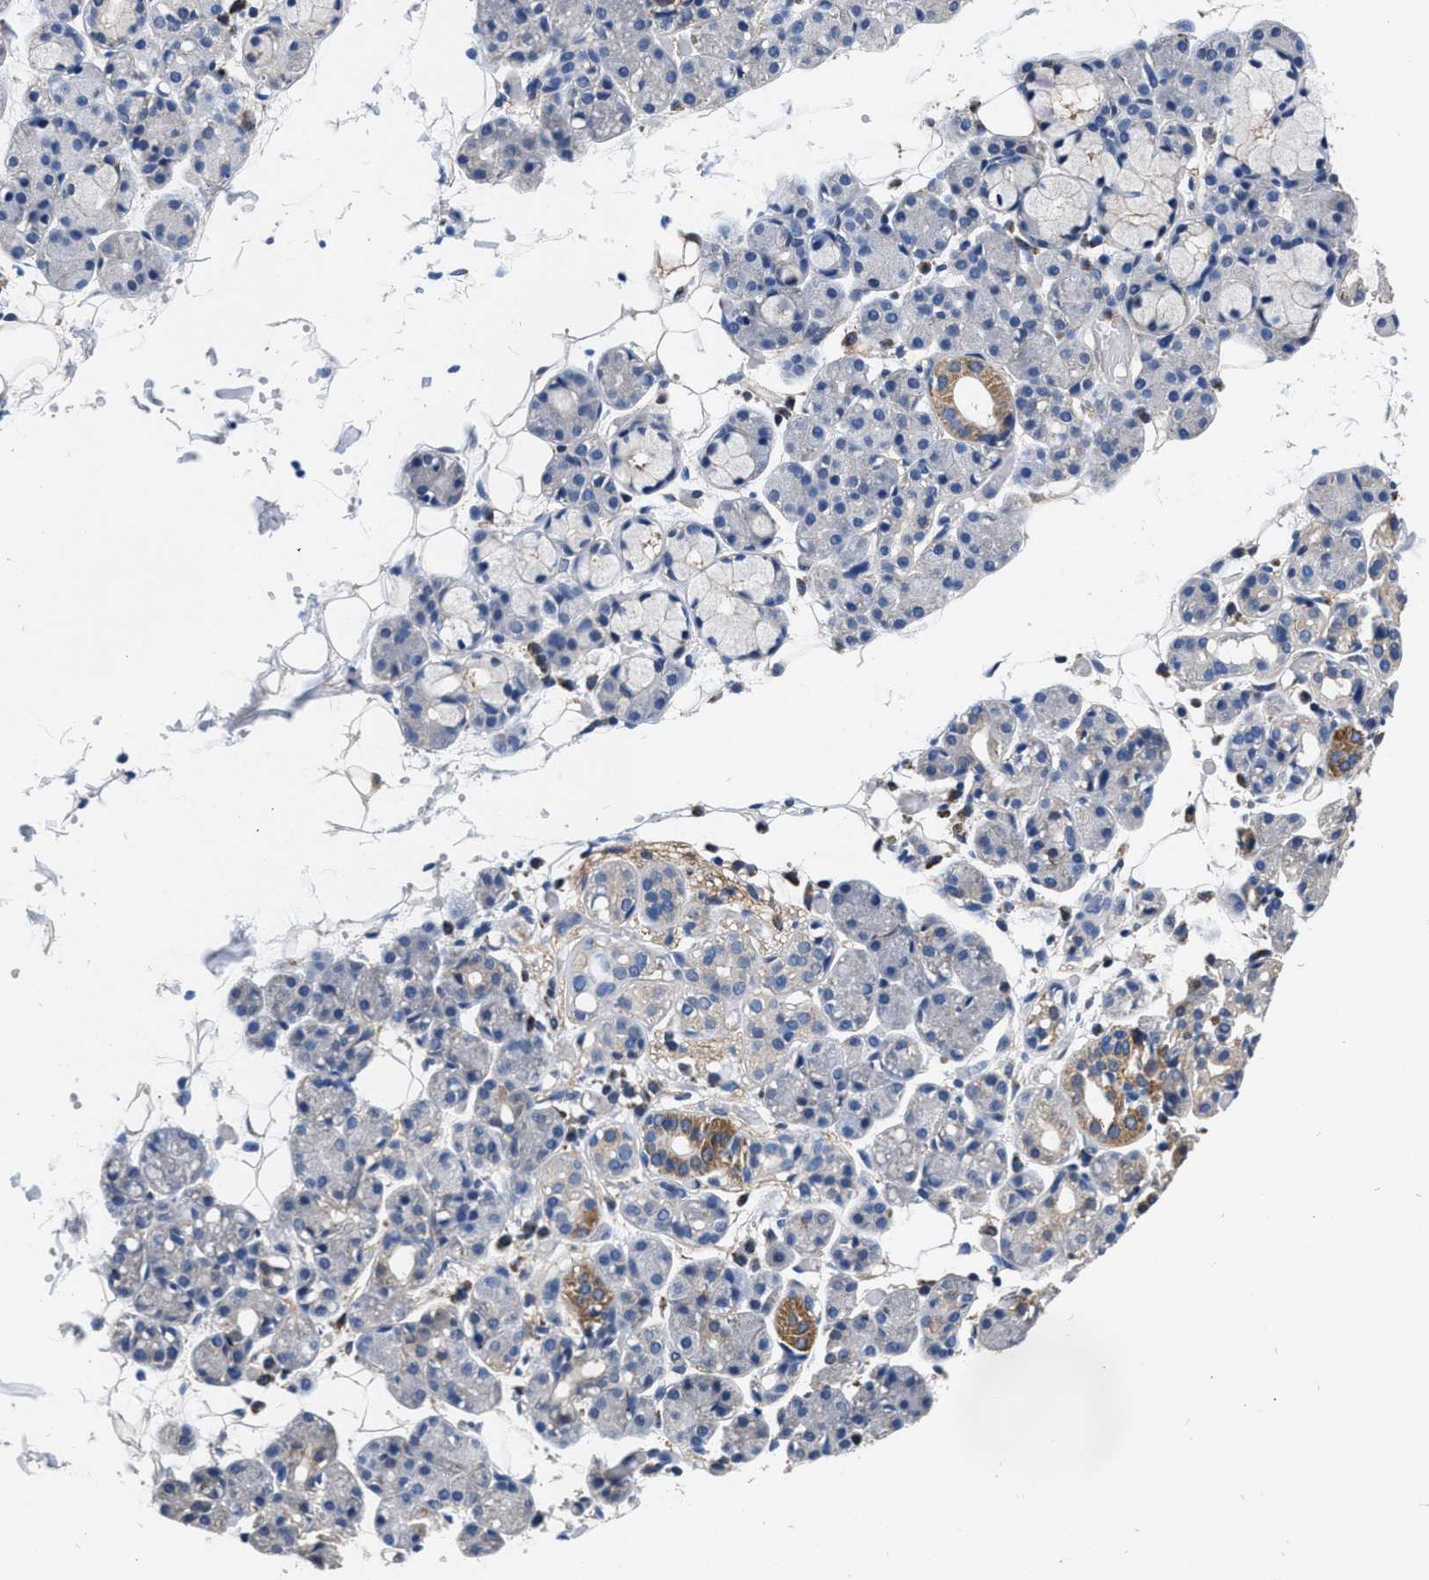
{"staining": {"intensity": "moderate", "quantity": "<25%", "location": "cytoplasmic/membranous"}, "tissue": "salivary gland", "cell_type": "Glandular cells", "image_type": "normal", "snomed": [{"axis": "morphology", "description": "Normal tissue, NOS"}, {"axis": "topography", "description": "Salivary gland"}], "caption": "Immunohistochemical staining of unremarkable salivary gland shows <25% levels of moderate cytoplasmic/membranous protein staining in about <25% of glandular cells. The staining was performed using DAB (3,3'-diaminobenzidine) to visualize the protein expression in brown, while the nuclei were stained in blue with hematoxylin (Magnification: 20x).", "gene": "ACLY", "patient": {"sex": "male", "age": 63}}